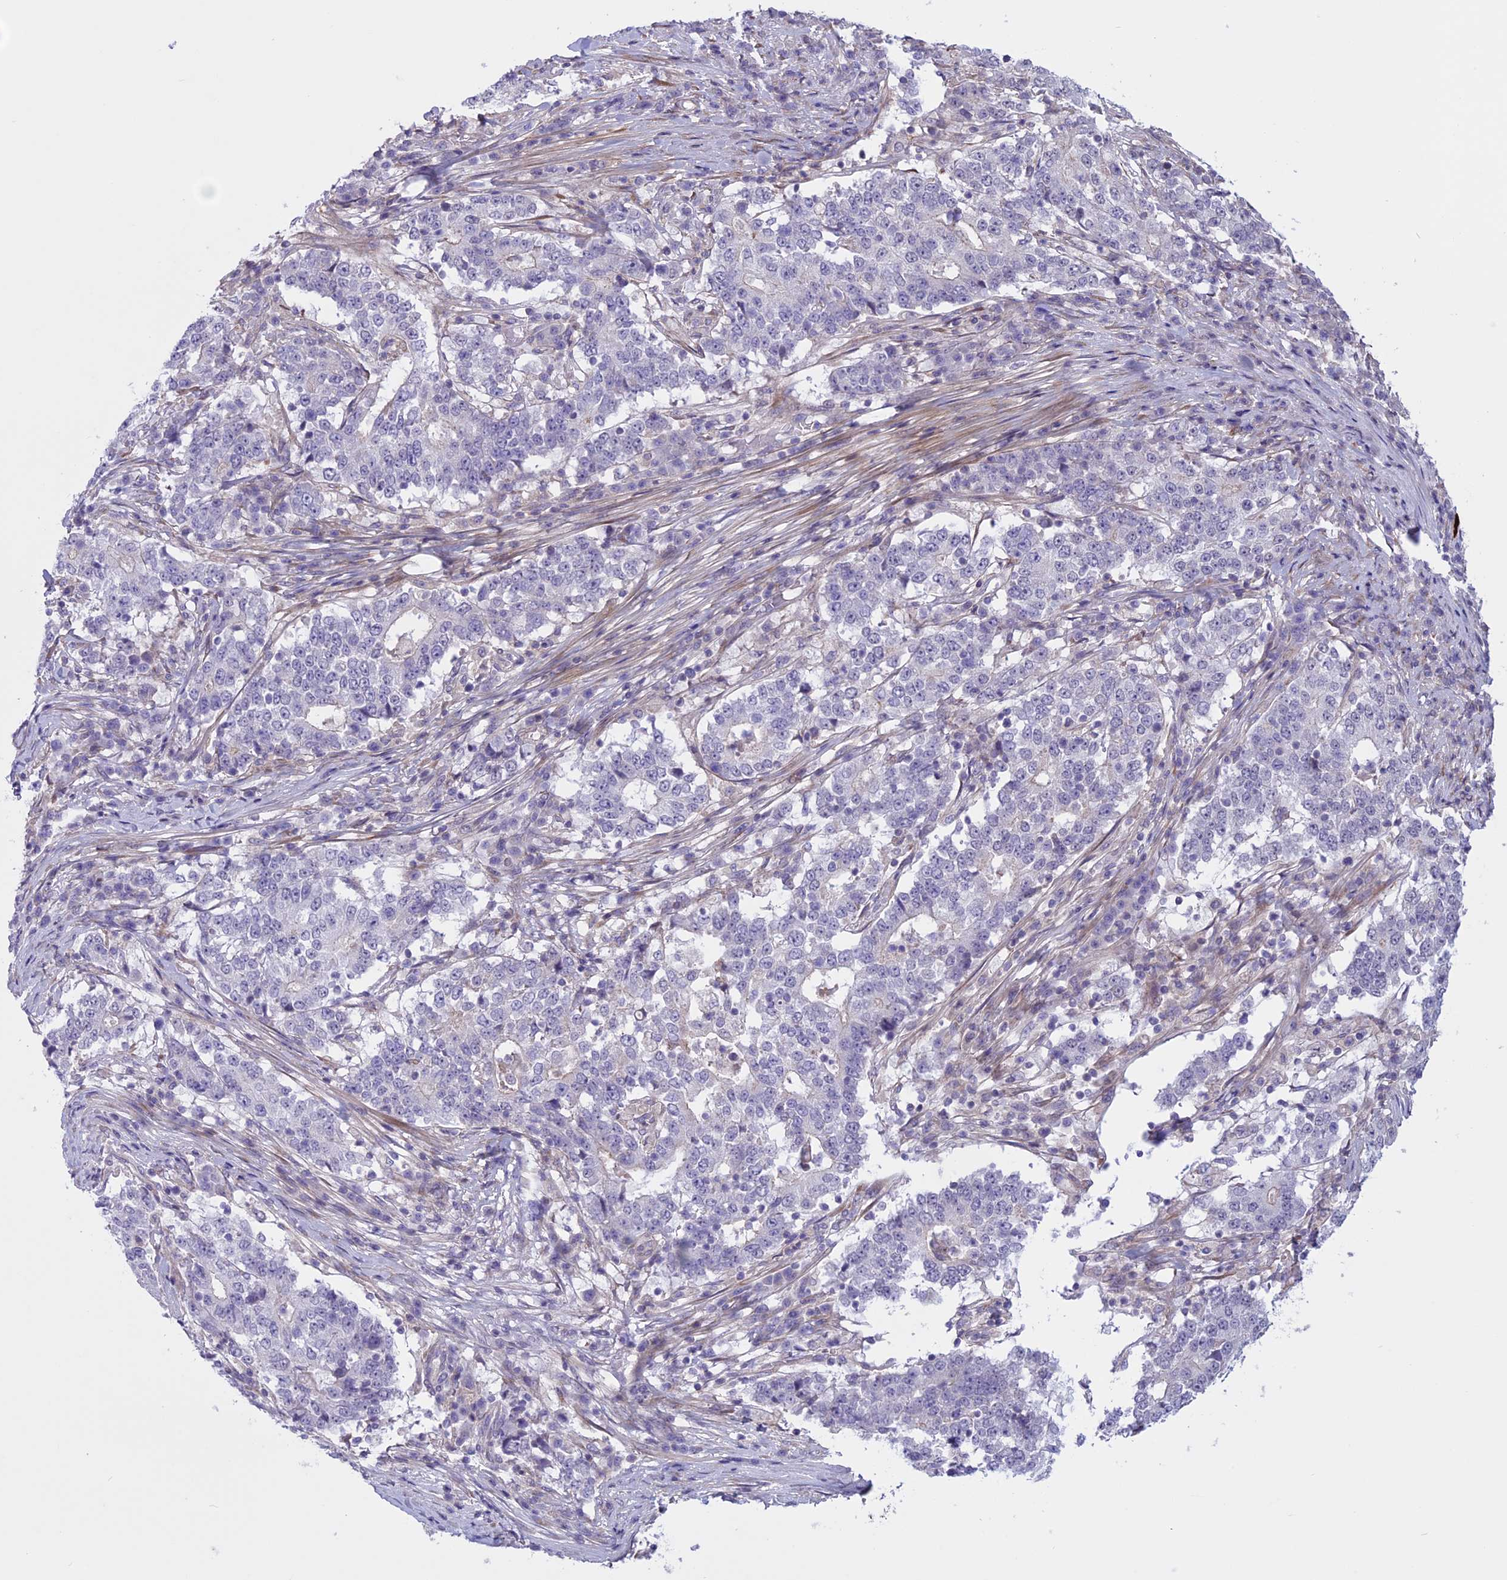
{"staining": {"intensity": "negative", "quantity": "none", "location": "none"}, "tissue": "stomach cancer", "cell_type": "Tumor cells", "image_type": "cancer", "snomed": [{"axis": "morphology", "description": "Adenocarcinoma, NOS"}, {"axis": "topography", "description": "Stomach"}], "caption": "IHC histopathology image of neoplastic tissue: stomach cancer (adenocarcinoma) stained with DAB demonstrates no significant protein staining in tumor cells.", "gene": "SPHKAP", "patient": {"sex": "male", "age": 59}}